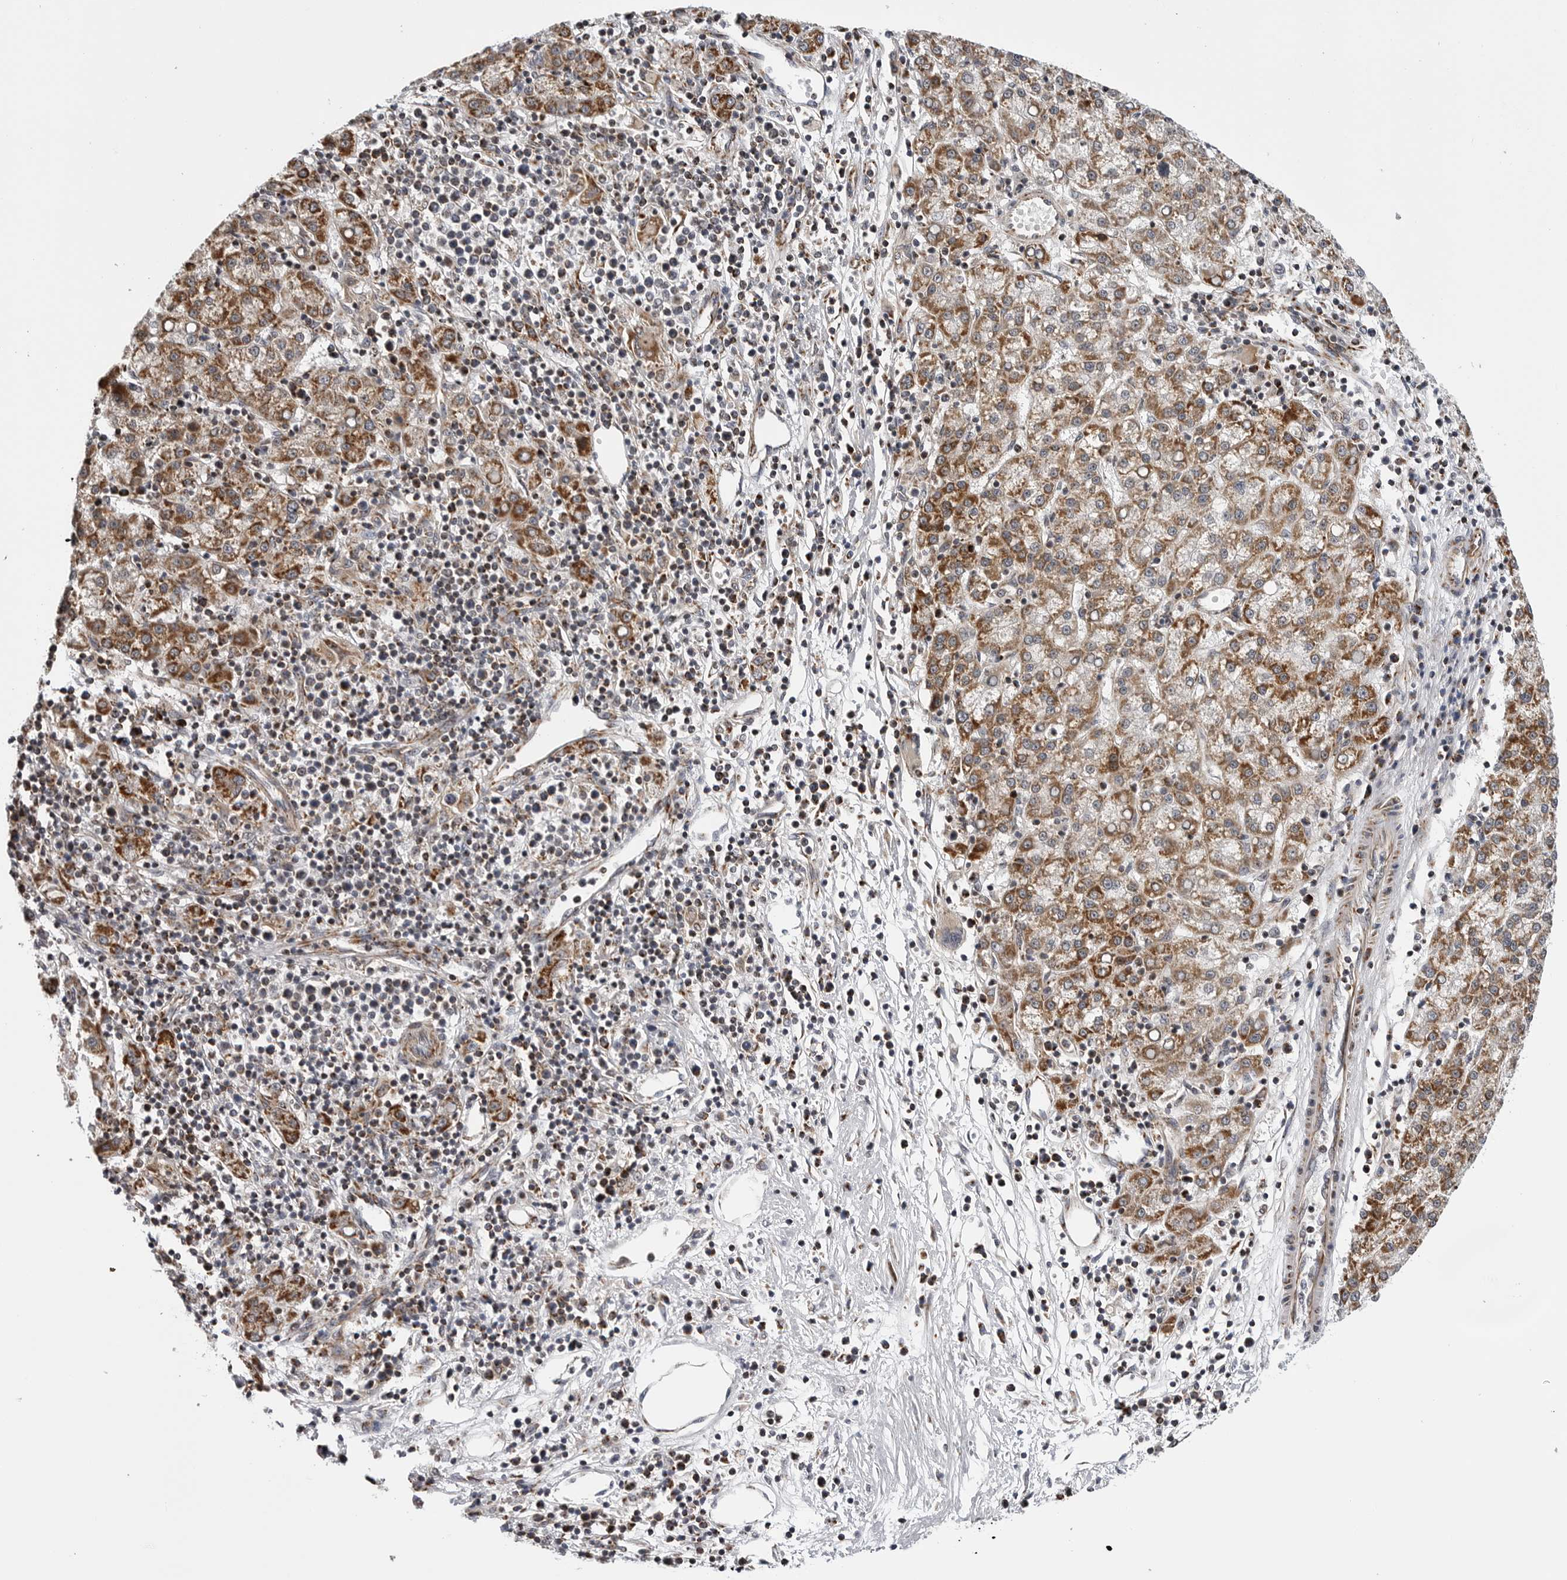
{"staining": {"intensity": "moderate", "quantity": ">75%", "location": "cytoplasmic/membranous"}, "tissue": "liver cancer", "cell_type": "Tumor cells", "image_type": "cancer", "snomed": [{"axis": "morphology", "description": "Carcinoma, Hepatocellular, NOS"}, {"axis": "topography", "description": "Liver"}], "caption": "Immunohistochemical staining of human hepatocellular carcinoma (liver) shows medium levels of moderate cytoplasmic/membranous protein expression in about >75% of tumor cells.", "gene": "CDK20", "patient": {"sex": "female", "age": 58}}